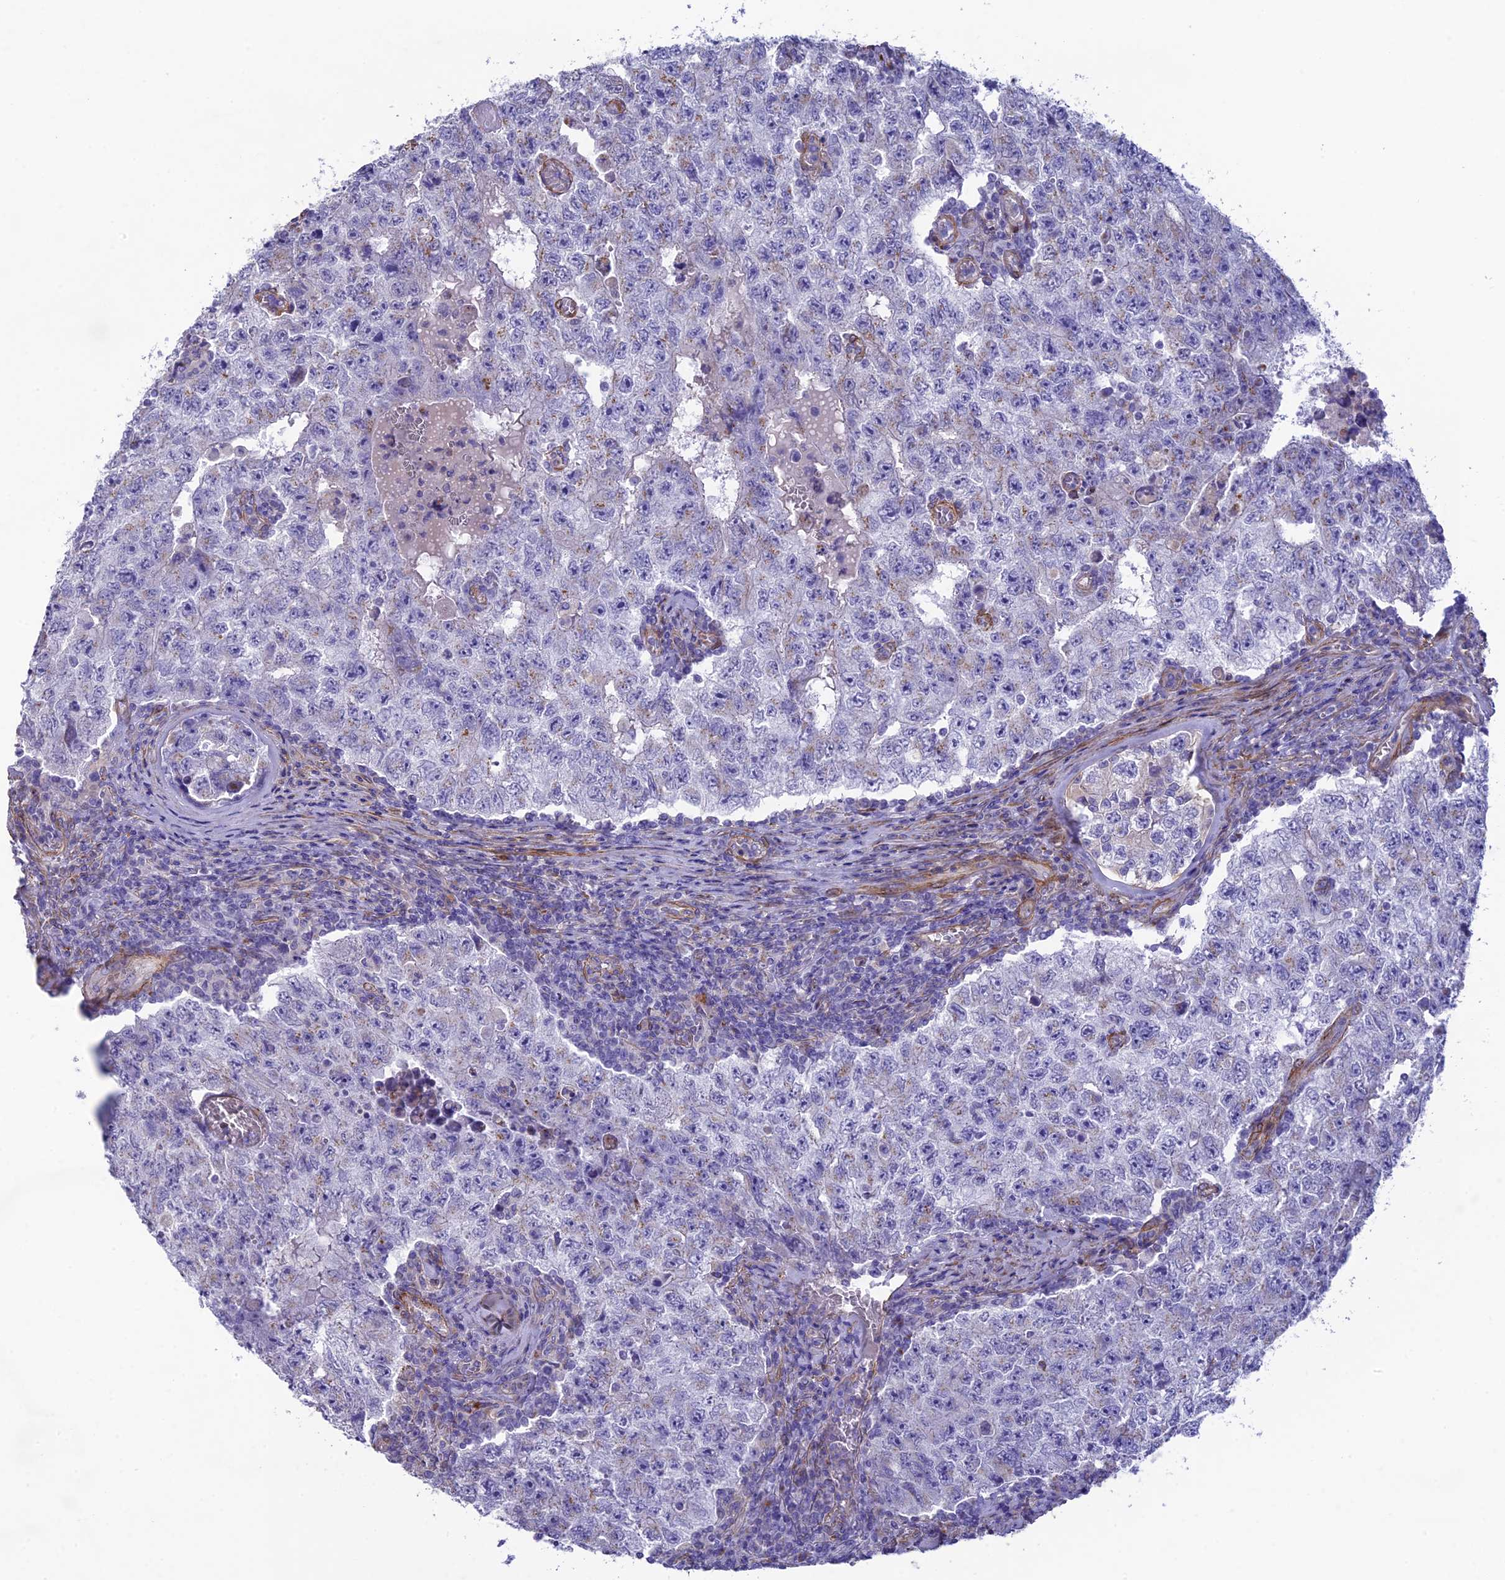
{"staining": {"intensity": "negative", "quantity": "none", "location": "none"}, "tissue": "testis cancer", "cell_type": "Tumor cells", "image_type": "cancer", "snomed": [{"axis": "morphology", "description": "Carcinoma, Embryonal, NOS"}, {"axis": "topography", "description": "Testis"}], "caption": "High power microscopy image of an immunohistochemistry image of embryonal carcinoma (testis), revealing no significant expression in tumor cells.", "gene": "TNS1", "patient": {"sex": "male", "age": 17}}